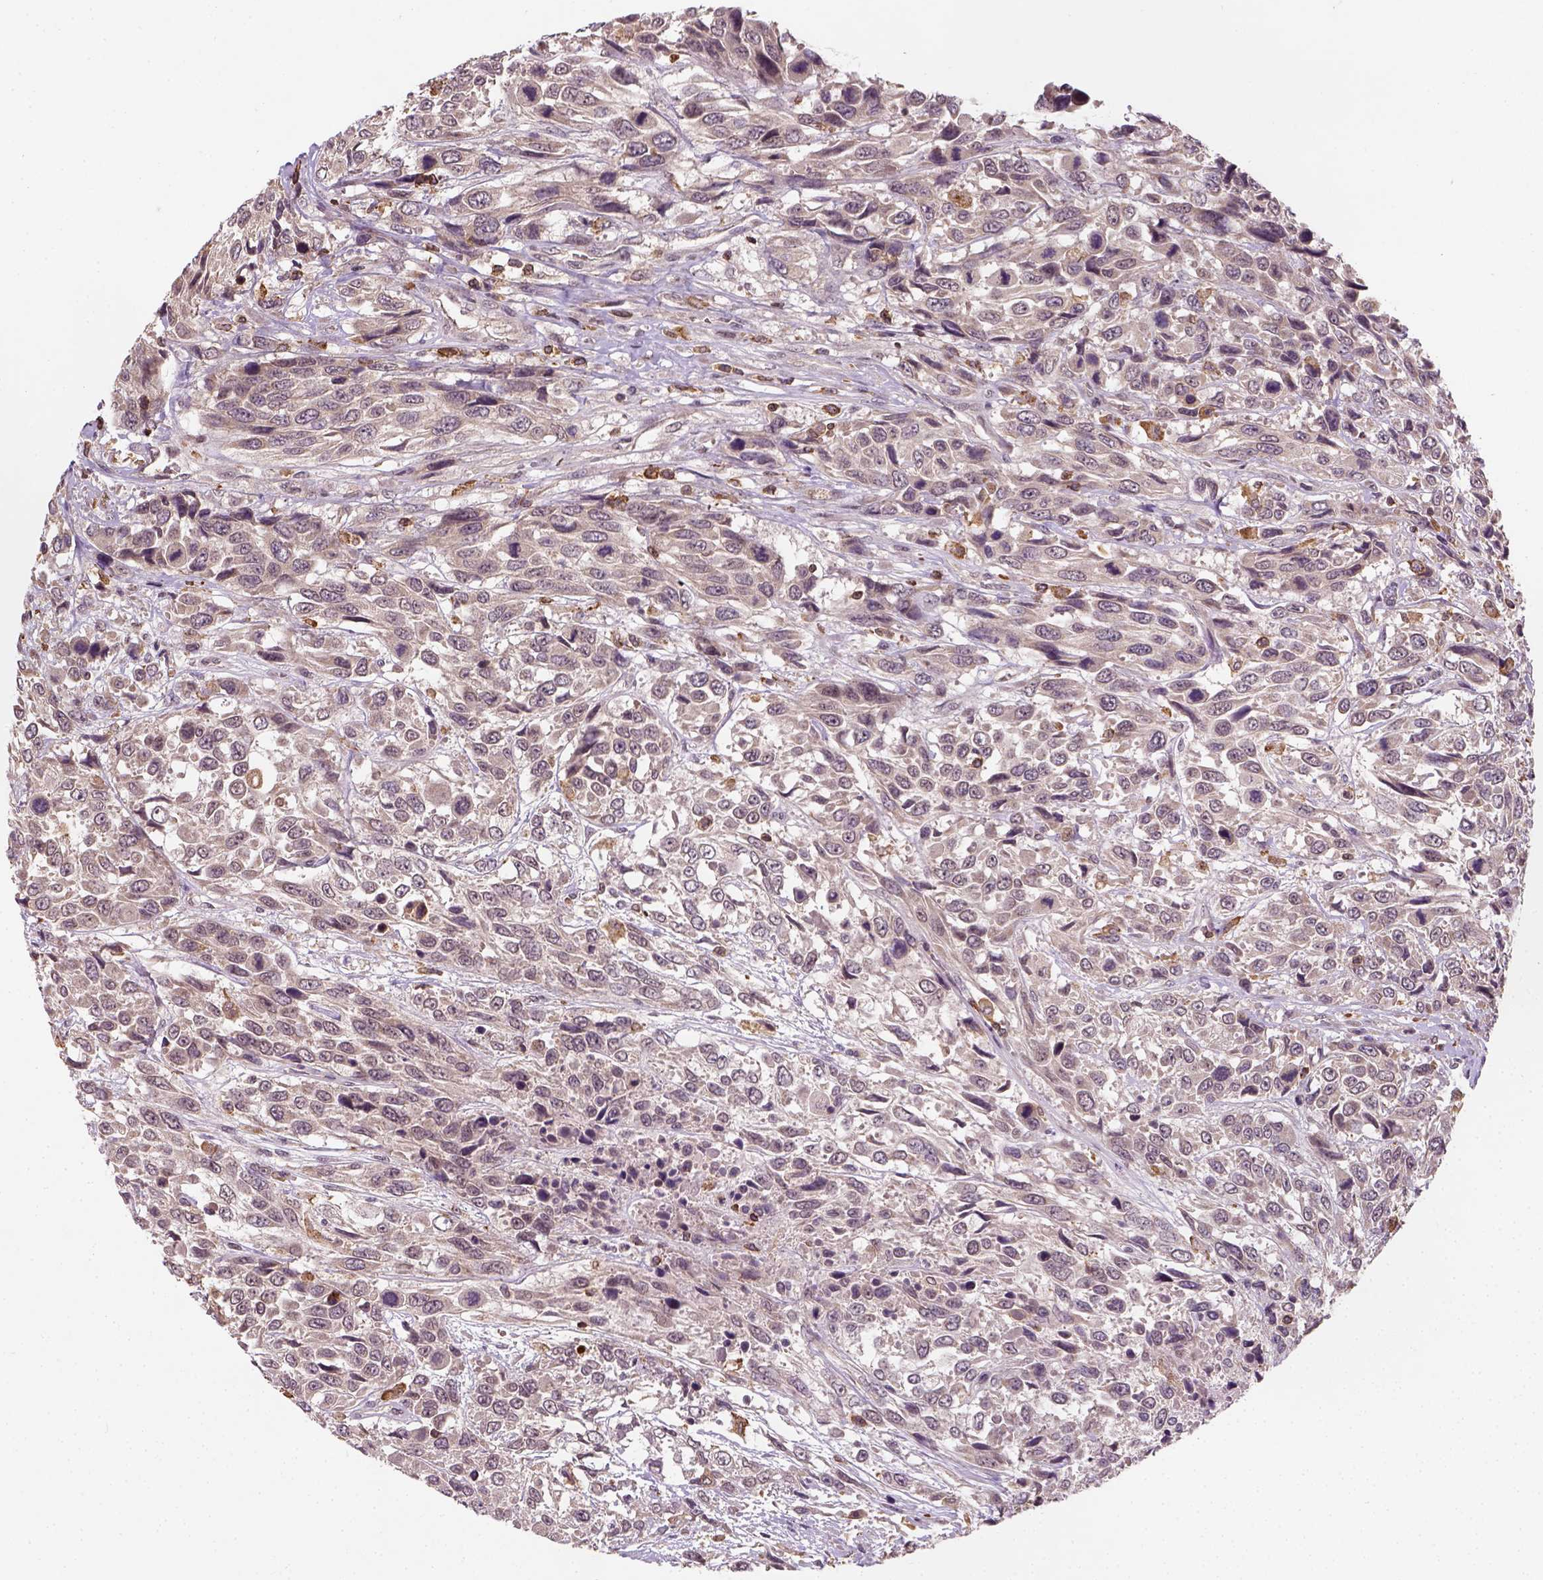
{"staining": {"intensity": "negative", "quantity": "none", "location": "none"}, "tissue": "urothelial cancer", "cell_type": "Tumor cells", "image_type": "cancer", "snomed": [{"axis": "morphology", "description": "Urothelial carcinoma, High grade"}, {"axis": "topography", "description": "Urinary bladder"}], "caption": "This is an immunohistochemistry (IHC) image of urothelial cancer. There is no expression in tumor cells.", "gene": "CAMKK1", "patient": {"sex": "female", "age": 70}}